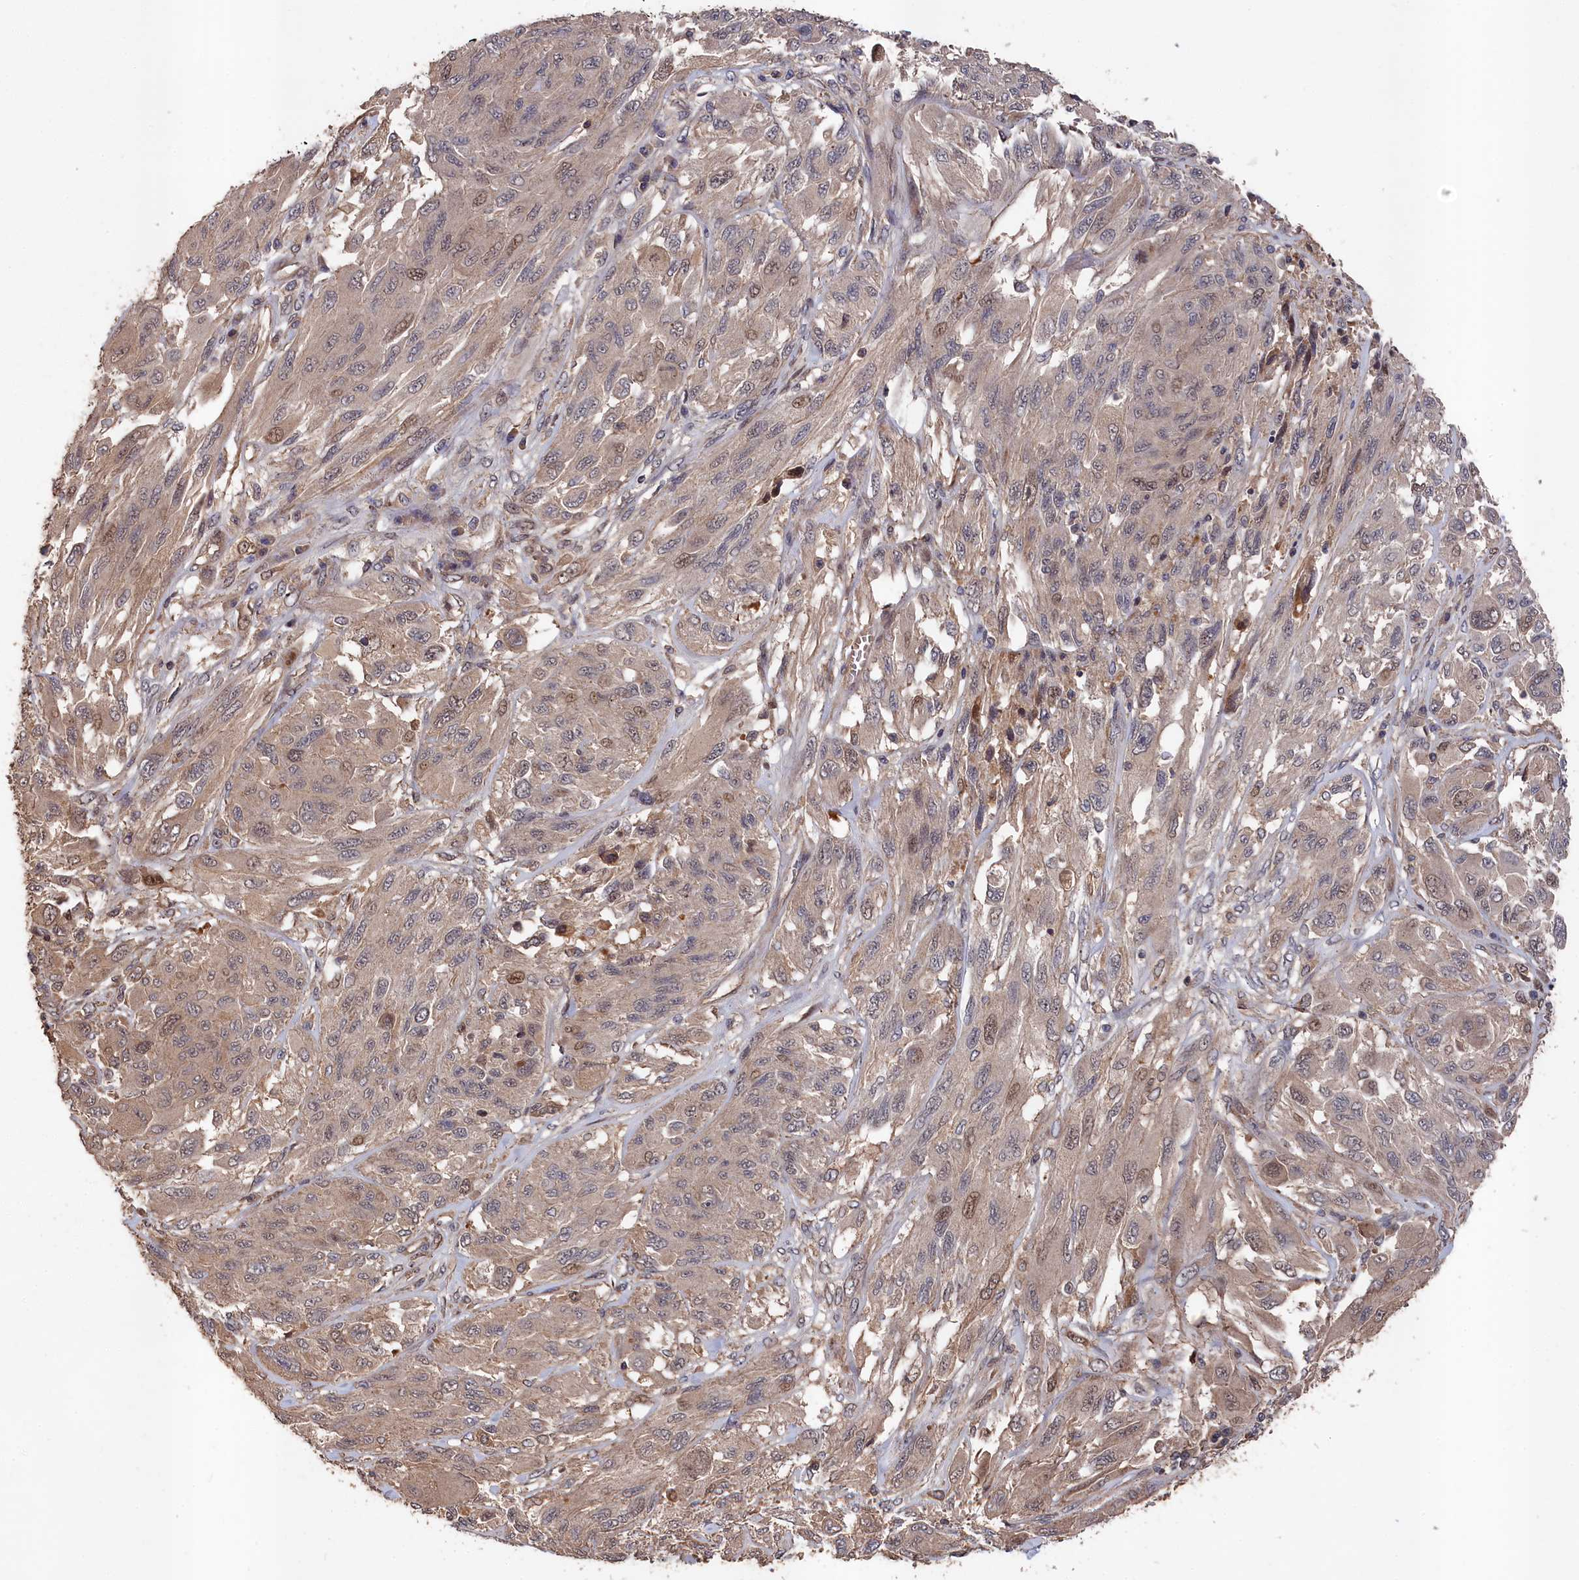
{"staining": {"intensity": "moderate", "quantity": "<25%", "location": "cytoplasmic/membranous,nuclear"}, "tissue": "melanoma", "cell_type": "Tumor cells", "image_type": "cancer", "snomed": [{"axis": "morphology", "description": "Malignant melanoma, NOS"}, {"axis": "topography", "description": "Skin"}], "caption": "Tumor cells reveal moderate cytoplasmic/membranous and nuclear staining in approximately <25% of cells in melanoma.", "gene": "RMI2", "patient": {"sex": "female", "age": 91}}